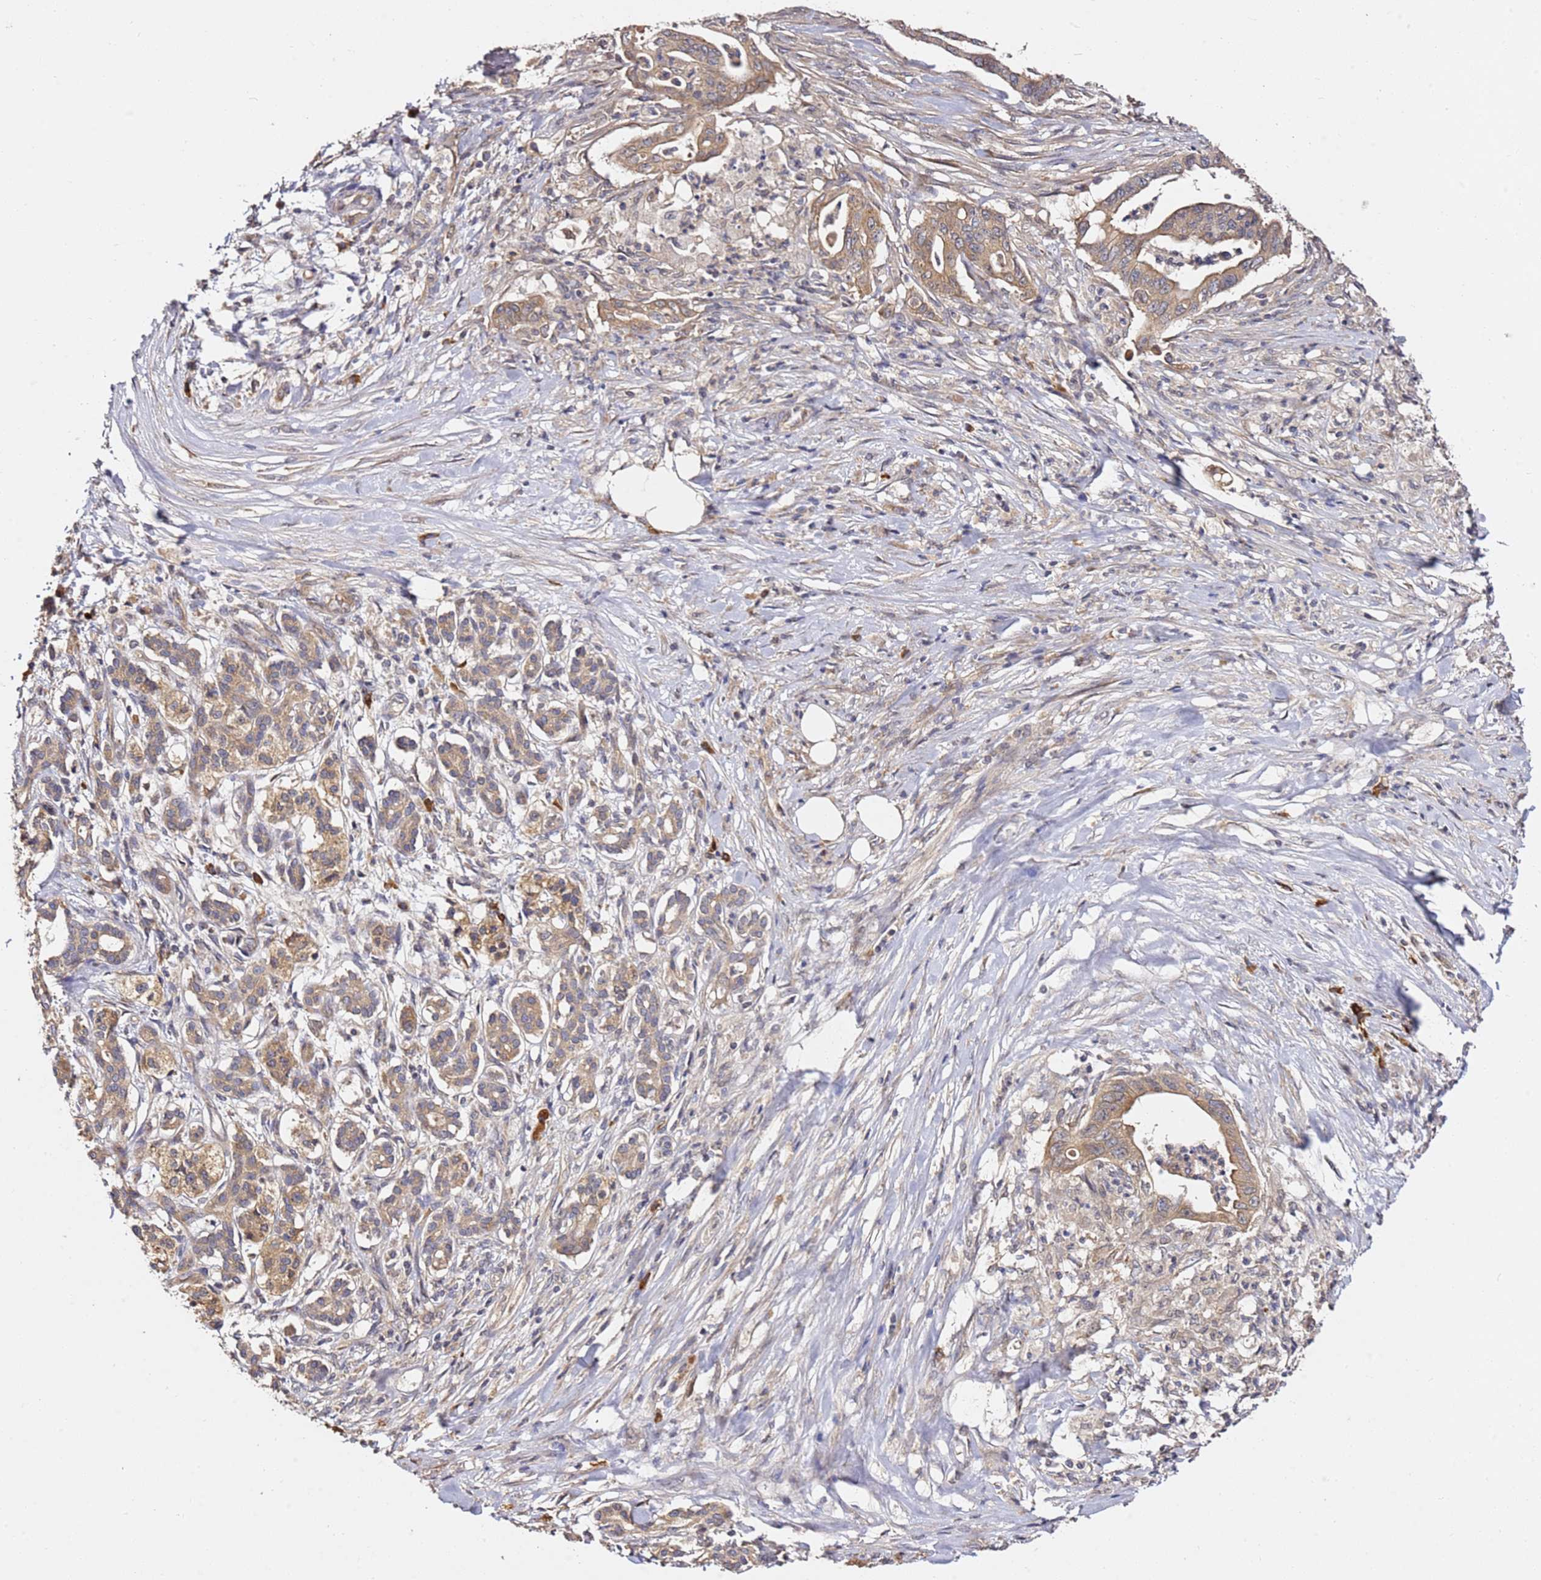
{"staining": {"intensity": "moderate", "quantity": ">75%", "location": "cytoplasmic/membranous"}, "tissue": "pancreatic cancer", "cell_type": "Tumor cells", "image_type": "cancer", "snomed": [{"axis": "morphology", "description": "Adenocarcinoma, NOS"}, {"axis": "topography", "description": "Pancreas"}], "caption": "Protein staining reveals moderate cytoplasmic/membranous expression in about >75% of tumor cells in pancreatic adenocarcinoma. The staining was performed using DAB, with brown indicating positive protein expression. Nuclei are stained blue with hematoxylin.", "gene": "OSBPL2", "patient": {"sex": "male", "age": 58}}